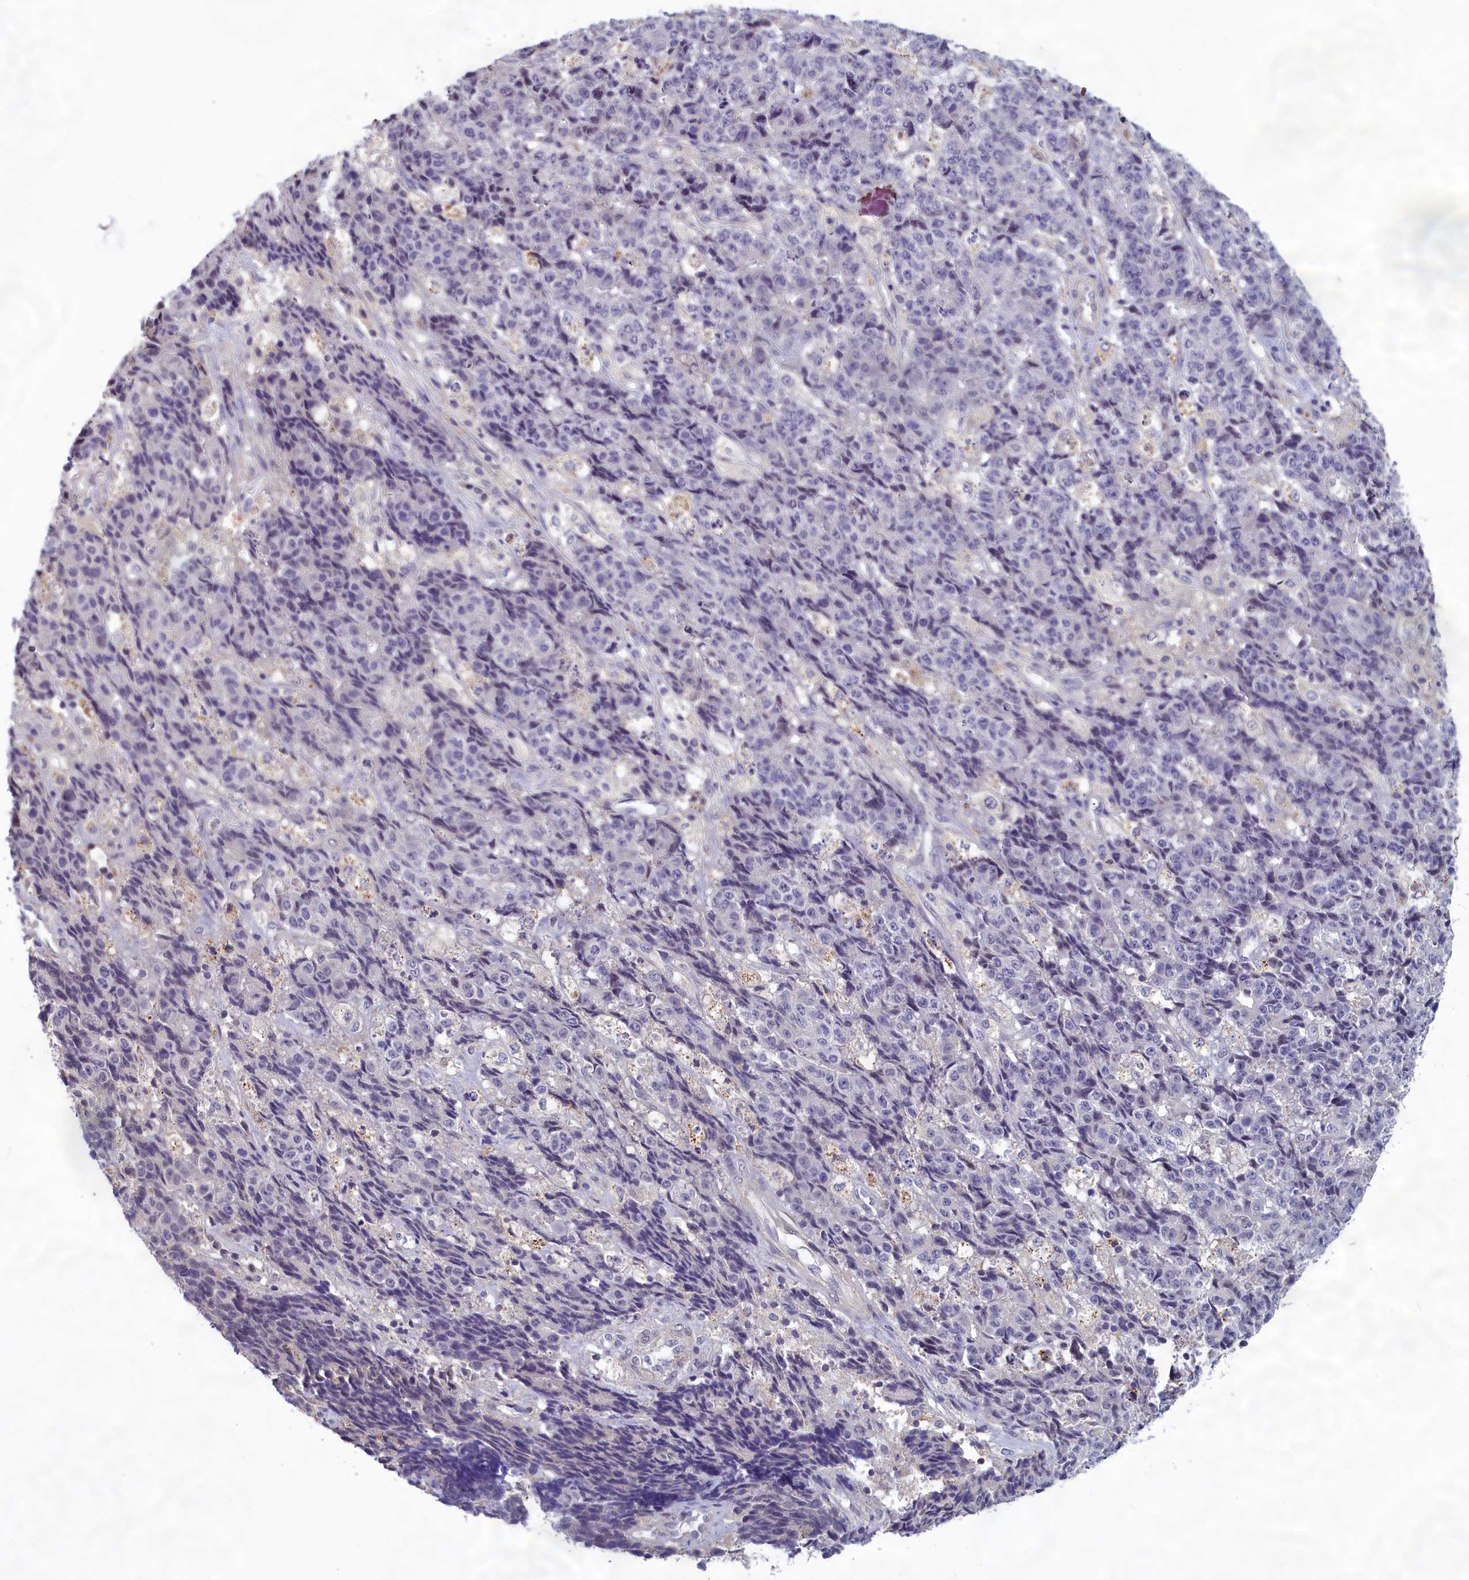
{"staining": {"intensity": "negative", "quantity": "none", "location": "none"}, "tissue": "ovarian cancer", "cell_type": "Tumor cells", "image_type": "cancer", "snomed": [{"axis": "morphology", "description": "Carcinoma, endometroid"}, {"axis": "topography", "description": "Ovary"}], "caption": "Immunohistochemistry histopathology image of neoplastic tissue: human ovarian cancer stained with DAB (3,3'-diaminobenzidine) exhibits no significant protein expression in tumor cells.", "gene": "HECA", "patient": {"sex": "female", "age": 42}}